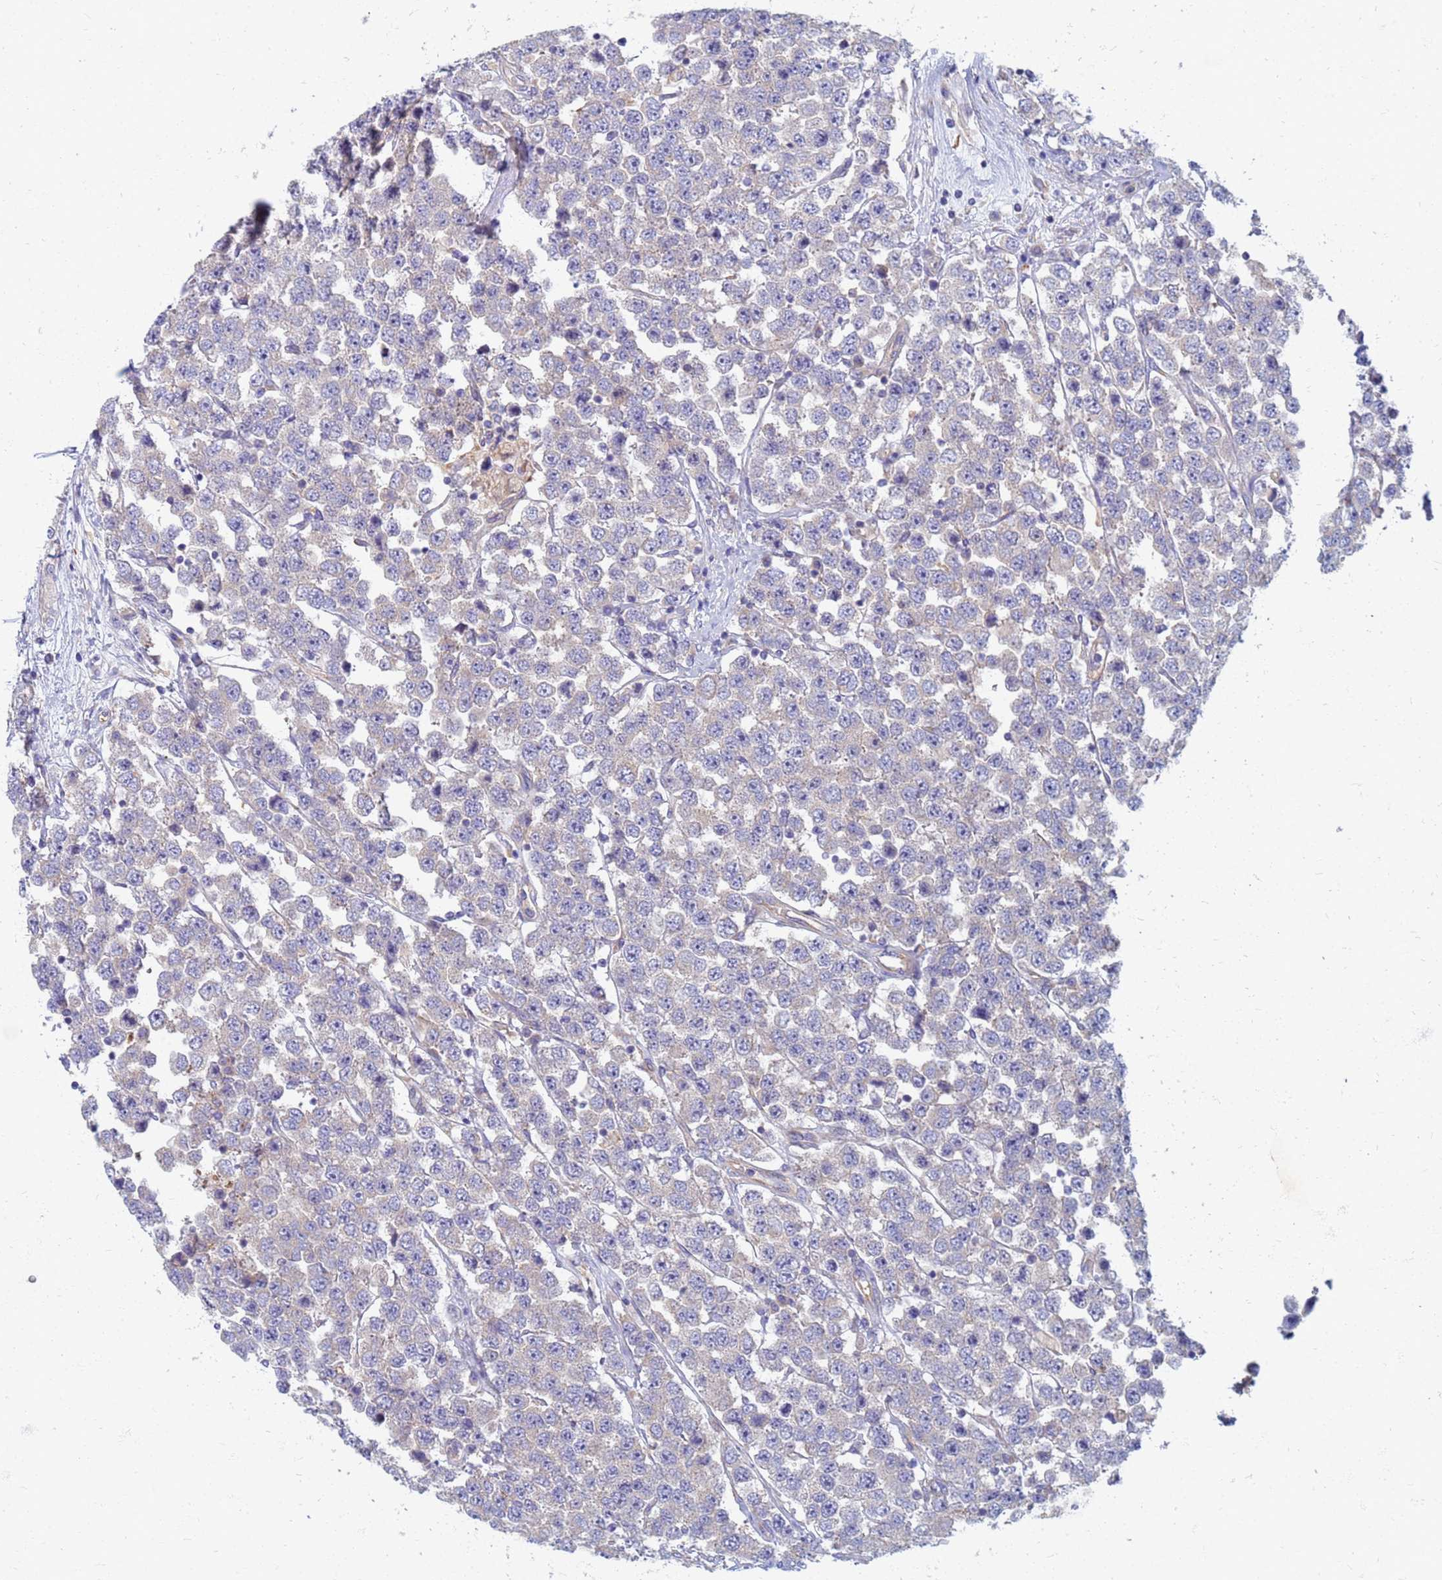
{"staining": {"intensity": "negative", "quantity": "none", "location": "none"}, "tissue": "testis cancer", "cell_type": "Tumor cells", "image_type": "cancer", "snomed": [{"axis": "morphology", "description": "Seminoma, NOS"}, {"axis": "topography", "description": "Testis"}], "caption": "This histopathology image is of seminoma (testis) stained with immunohistochemistry to label a protein in brown with the nuclei are counter-stained blue. There is no expression in tumor cells.", "gene": "EEA1", "patient": {"sex": "male", "age": 28}}